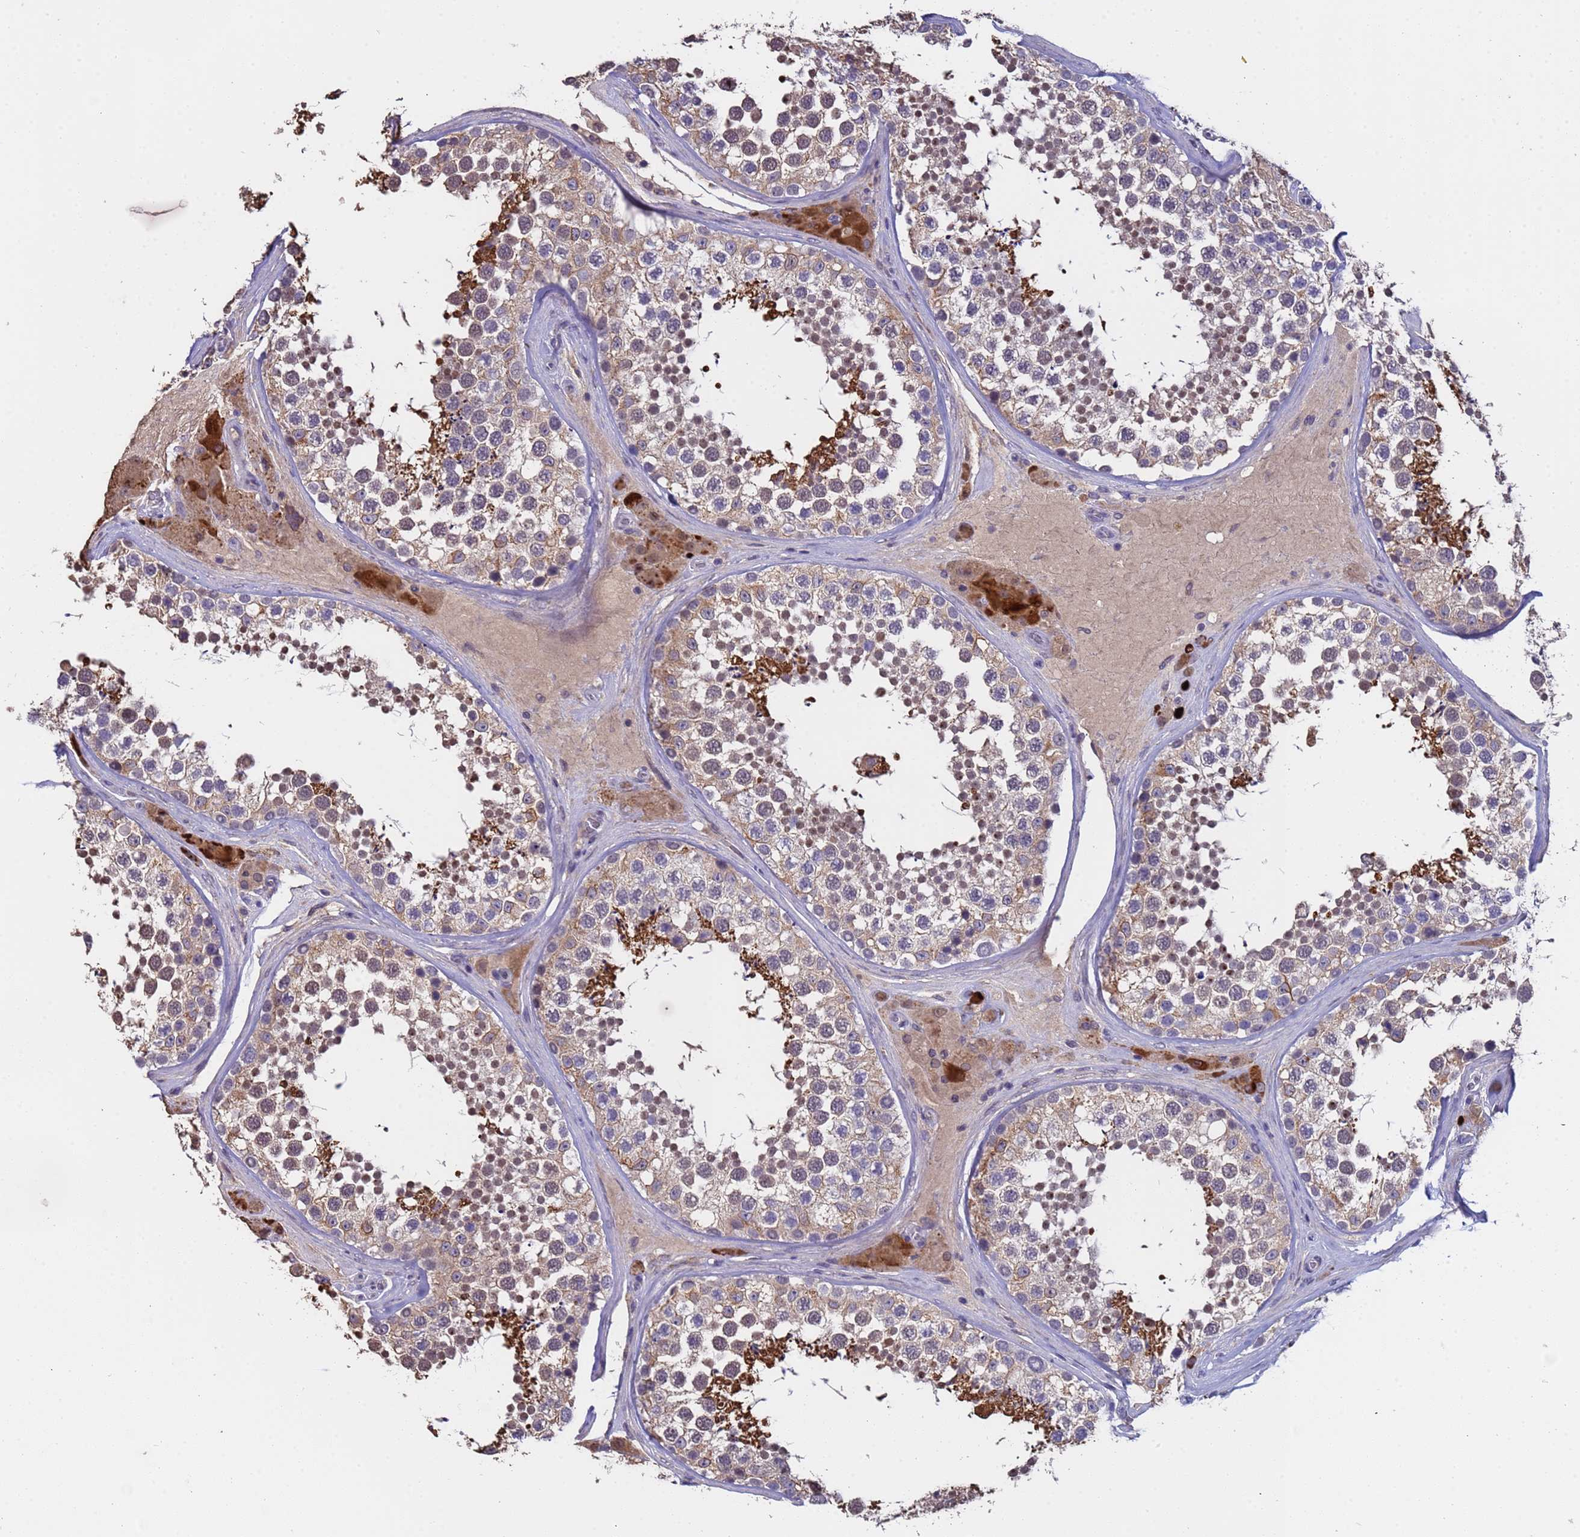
{"staining": {"intensity": "strong", "quantity": "<25%", "location": "cytoplasmic/membranous,nuclear"}, "tissue": "testis", "cell_type": "Cells in seminiferous ducts", "image_type": "normal", "snomed": [{"axis": "morphology", "description": "Normal tissue, NOS"}, {"axis": "topography", "description": "Testis"}], "caption": "DAB immunohistochemical staining of normal testis shows strong cytoplasmic/membranous,nuclear protein expression in about <25% of cells in seminiferous ducts.", "gene": "ZNF248", "patient": {"sex": "male", "age": 46}}